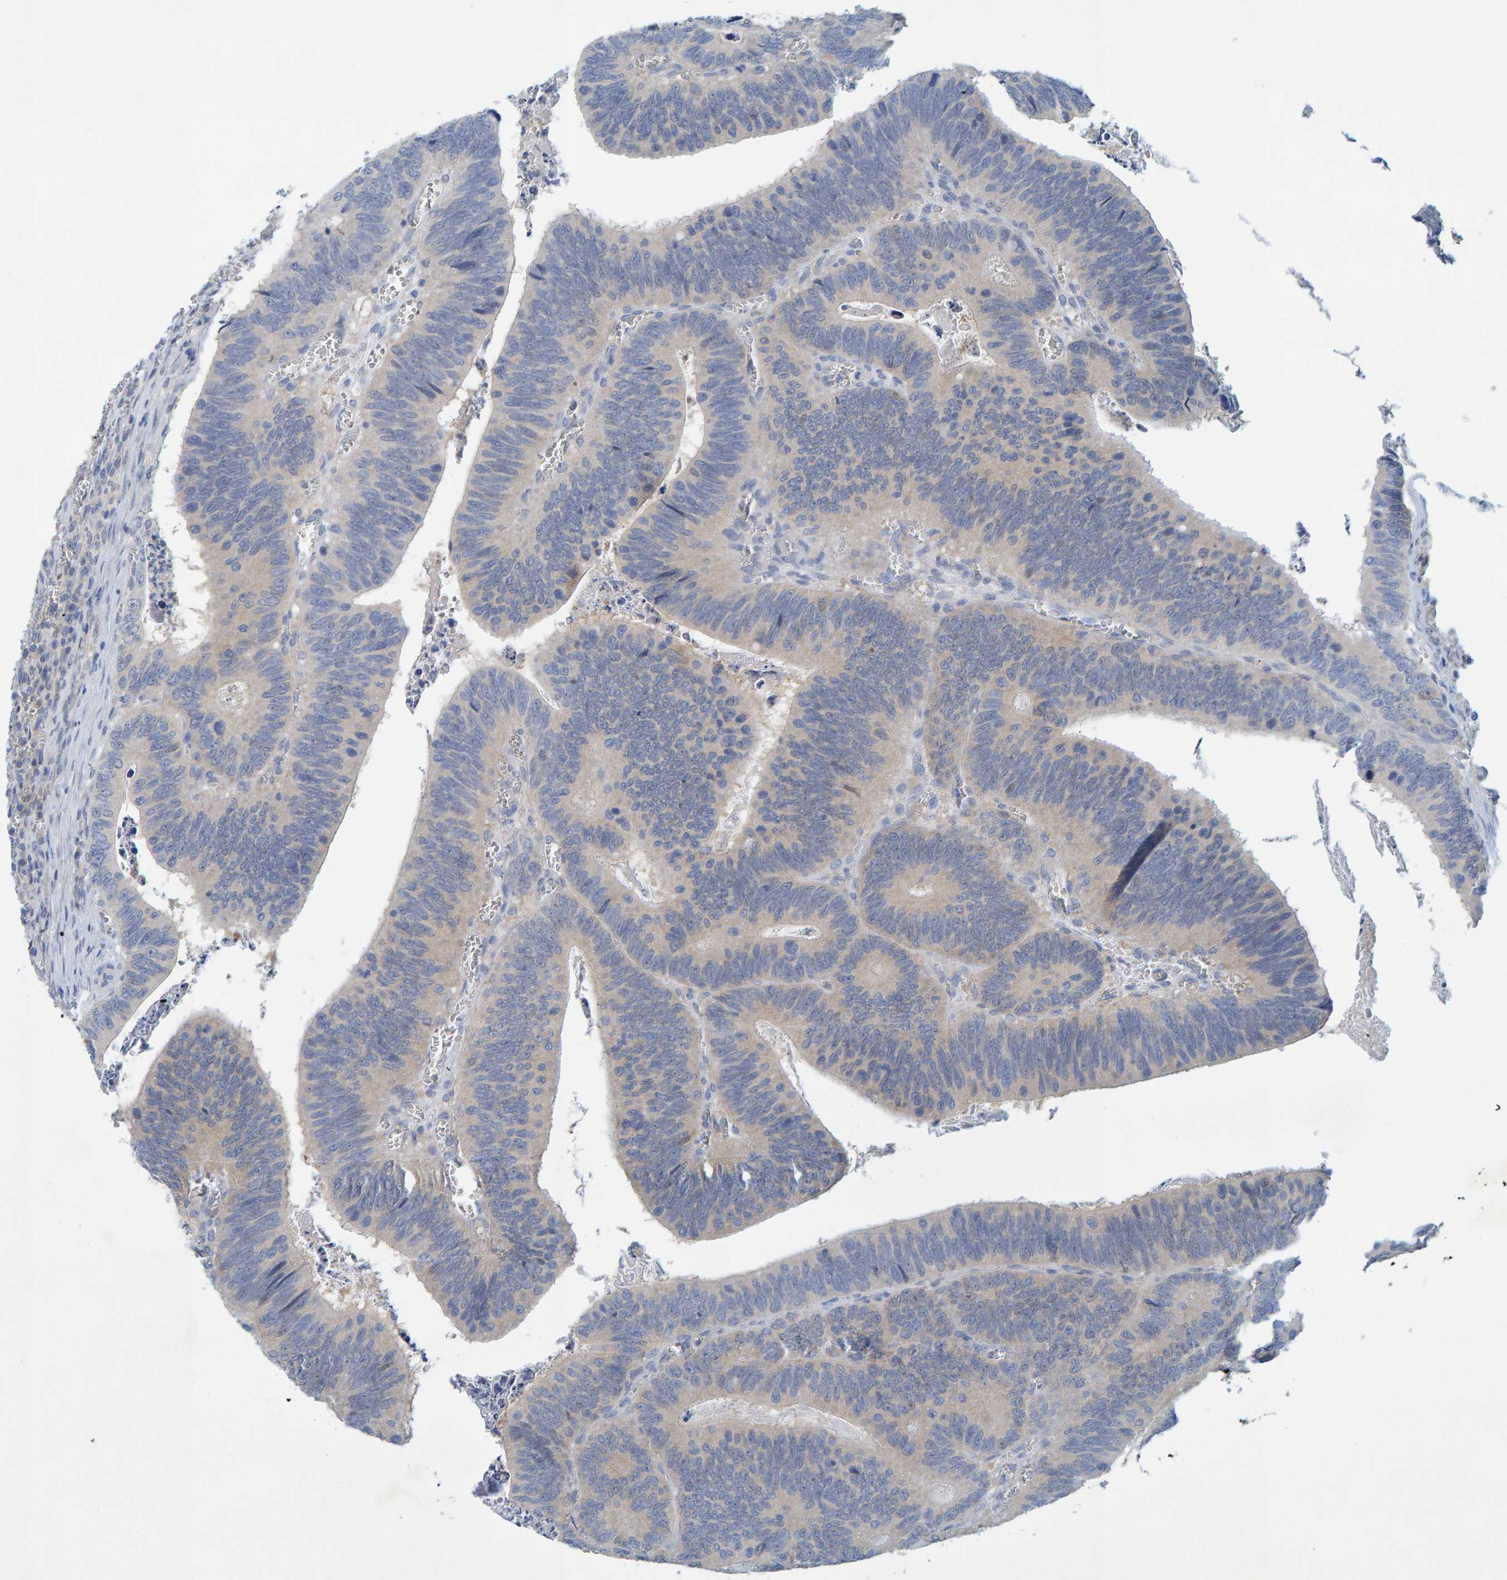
{"staining": {"intensity": "weak", "quantity": "<25%", "location": "cytoplasmic/membranous"}, "tissue": "colorectal cancer", "cell_type": "Tumor cells", "image_type": "cancer", "snomed": [{"axis": "morphology", "description": "Inflammation, NOS"}, {"axis": "morphology", "description": "Adenocarcinoma, NOS"}, {"axis": "topography", "description": "Colon"}], "caption": "A micrograph of human colorectal cancer is negative for staining in tumor cells.", "gene": "ALAD", "patient": {"sex": "male", "age": 72}}